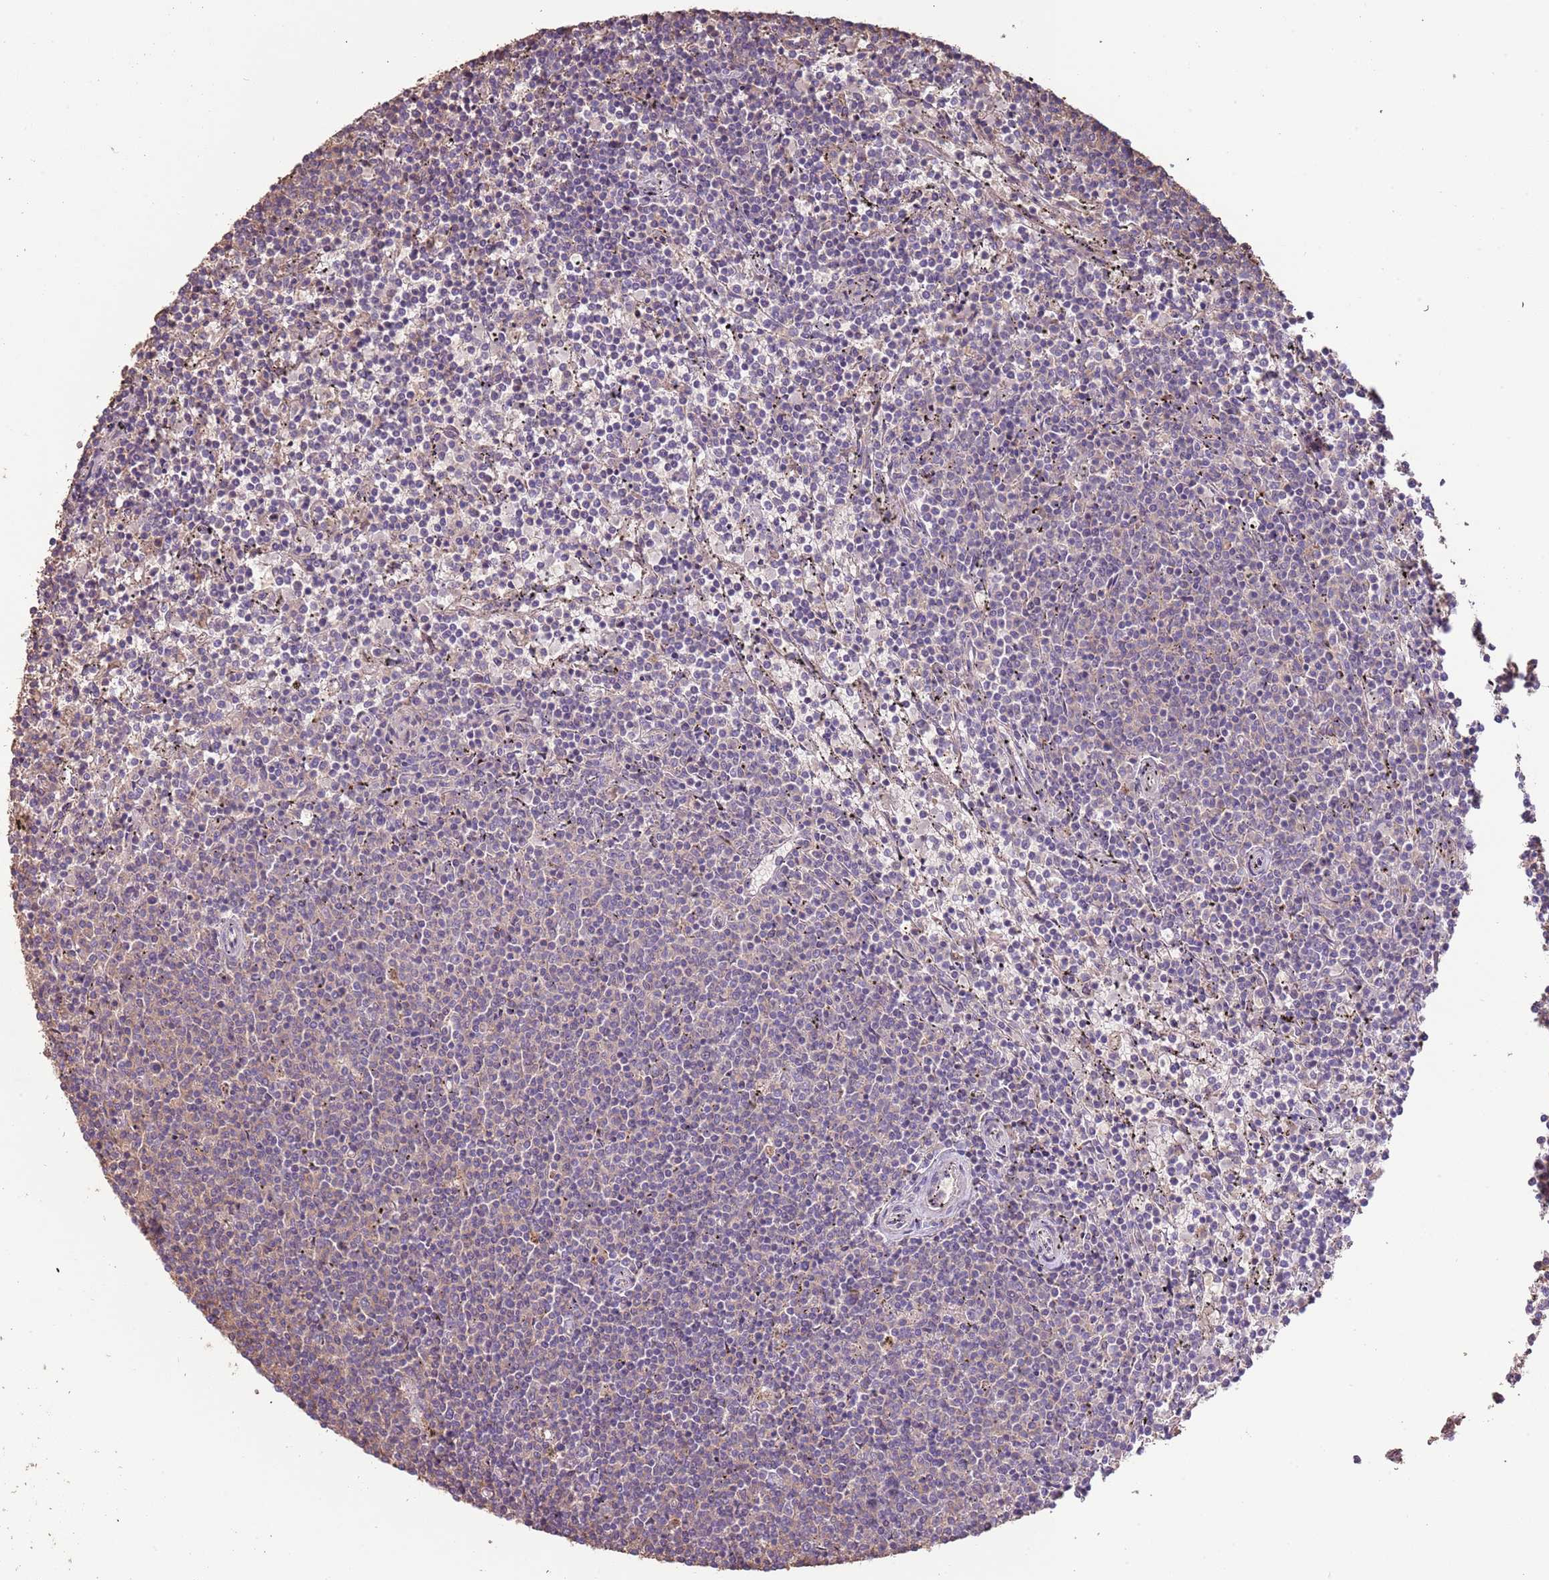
{"staining": {"intensity": "negative", "quantity": "none", "location": "none"}, "tissue": "lymphoma", "cell_type": "Tumor cells", "image_type": "cancer", "snomed": [{"axis": "morphology", "description": "Malignant lymphoma, non-Hodgkin's type, Low grade"}, {"axis": "topography", "description": "Spleen"}], "caption": "This is an immunohistochemistry micrograph of lymphoma. There is no expression in tumor cells.", "gene": "FECH", "patient": {"sex": "female", "age": 50}}